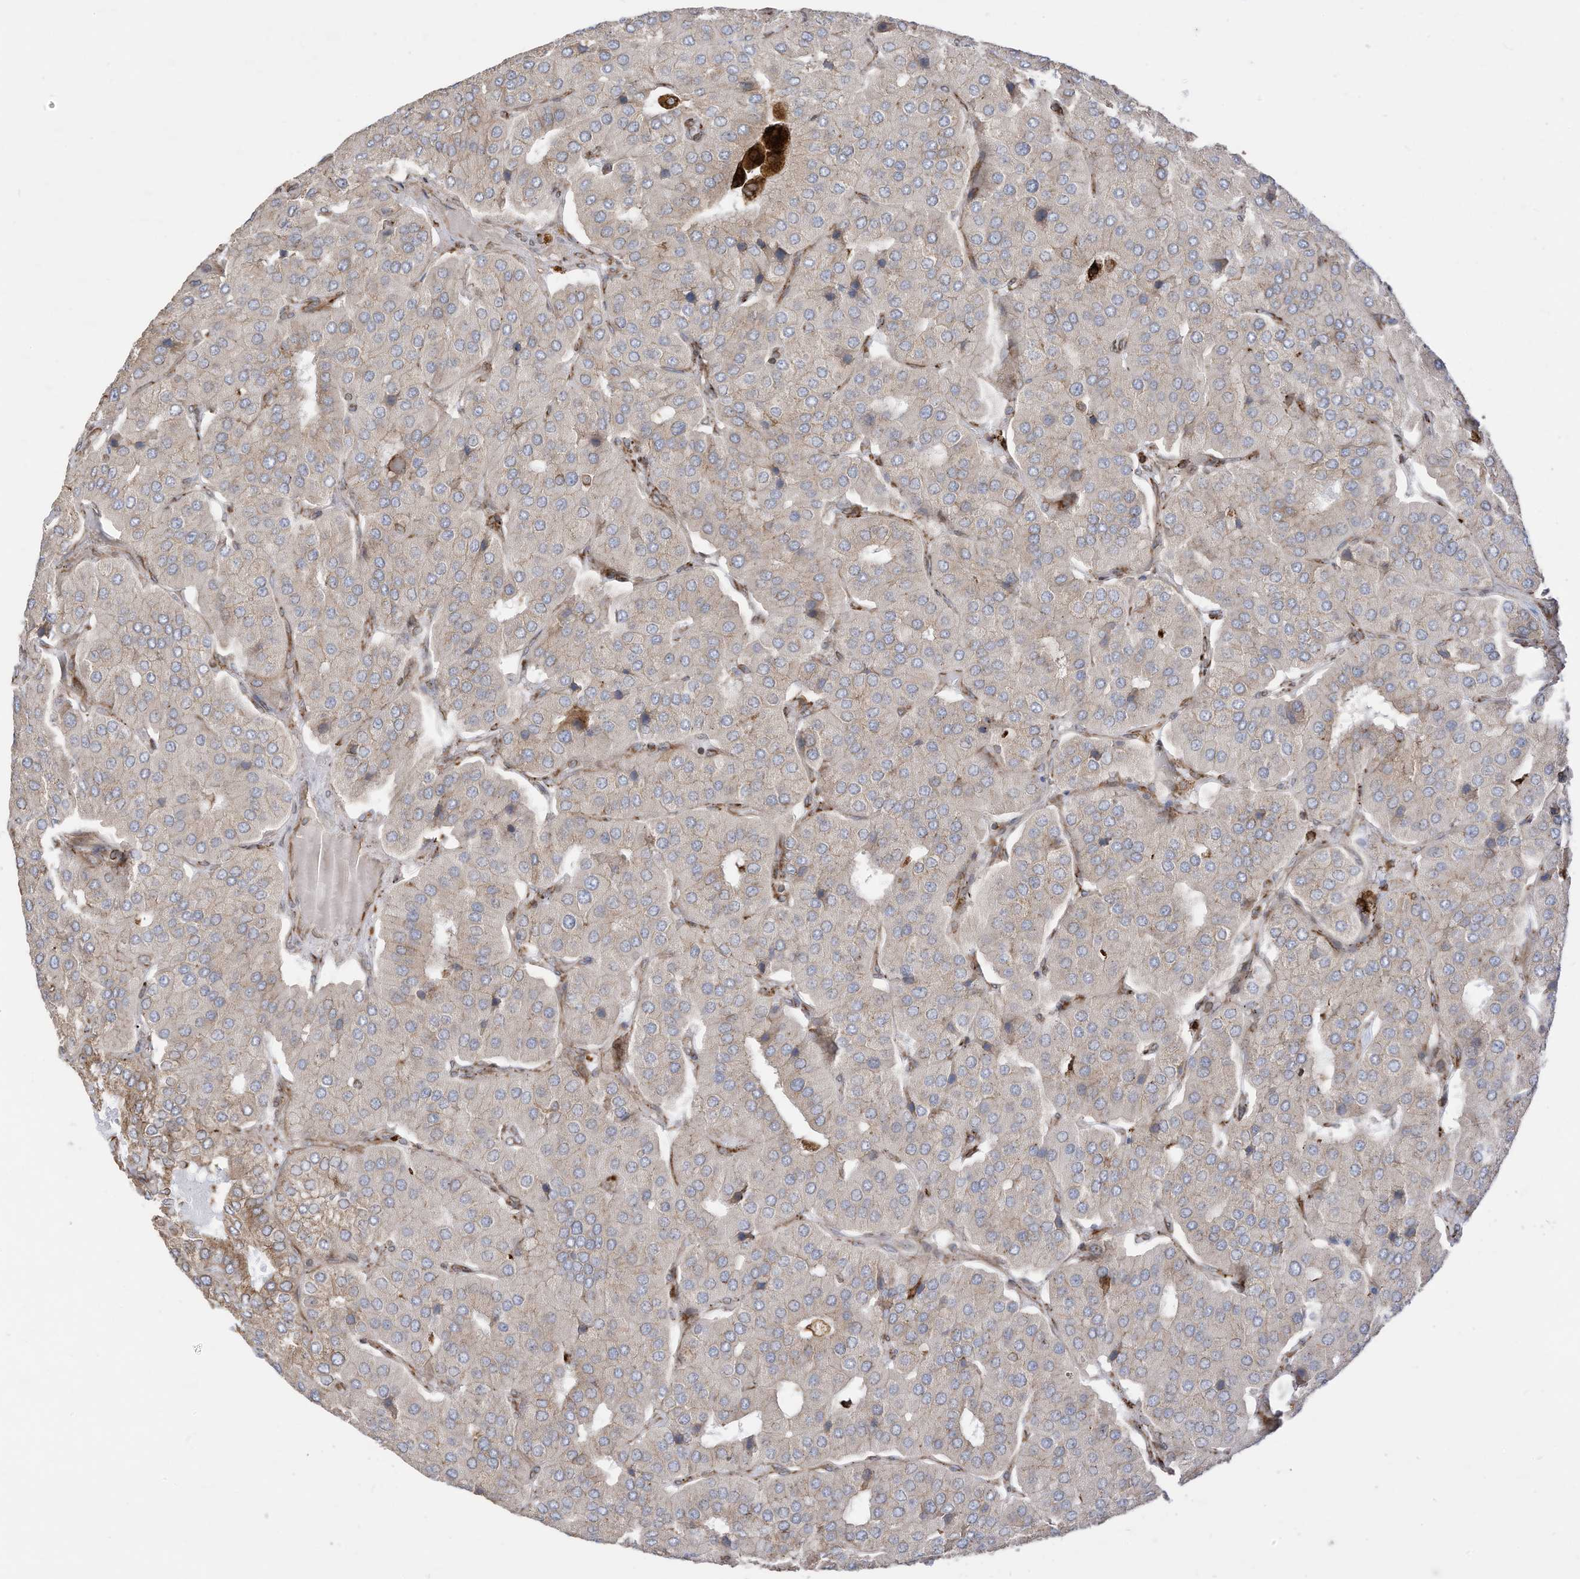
{"staining": {"intensity": "negative", "quantity": "none", "location": "none"}, "tissue": "parathyroid gland", "cell_type": "Glandular cells", "image_type": "normal", "snomed": [{"axis": "morphology", "description": "Normal tissue, NOS"}, {"axis": "morphology", "description": "Adenoma, NOS"}, {"axis": "topography", "description": "Parathyroid gland"}], "caption": "DAB (3,3'-diaminobenzidine) immunohistochemical staining of benign parathyroid gland displays no significant positivity in glandular cells.", "gene": "TRNAU1AP", "patient": {"sex": "female", "age": 86}}